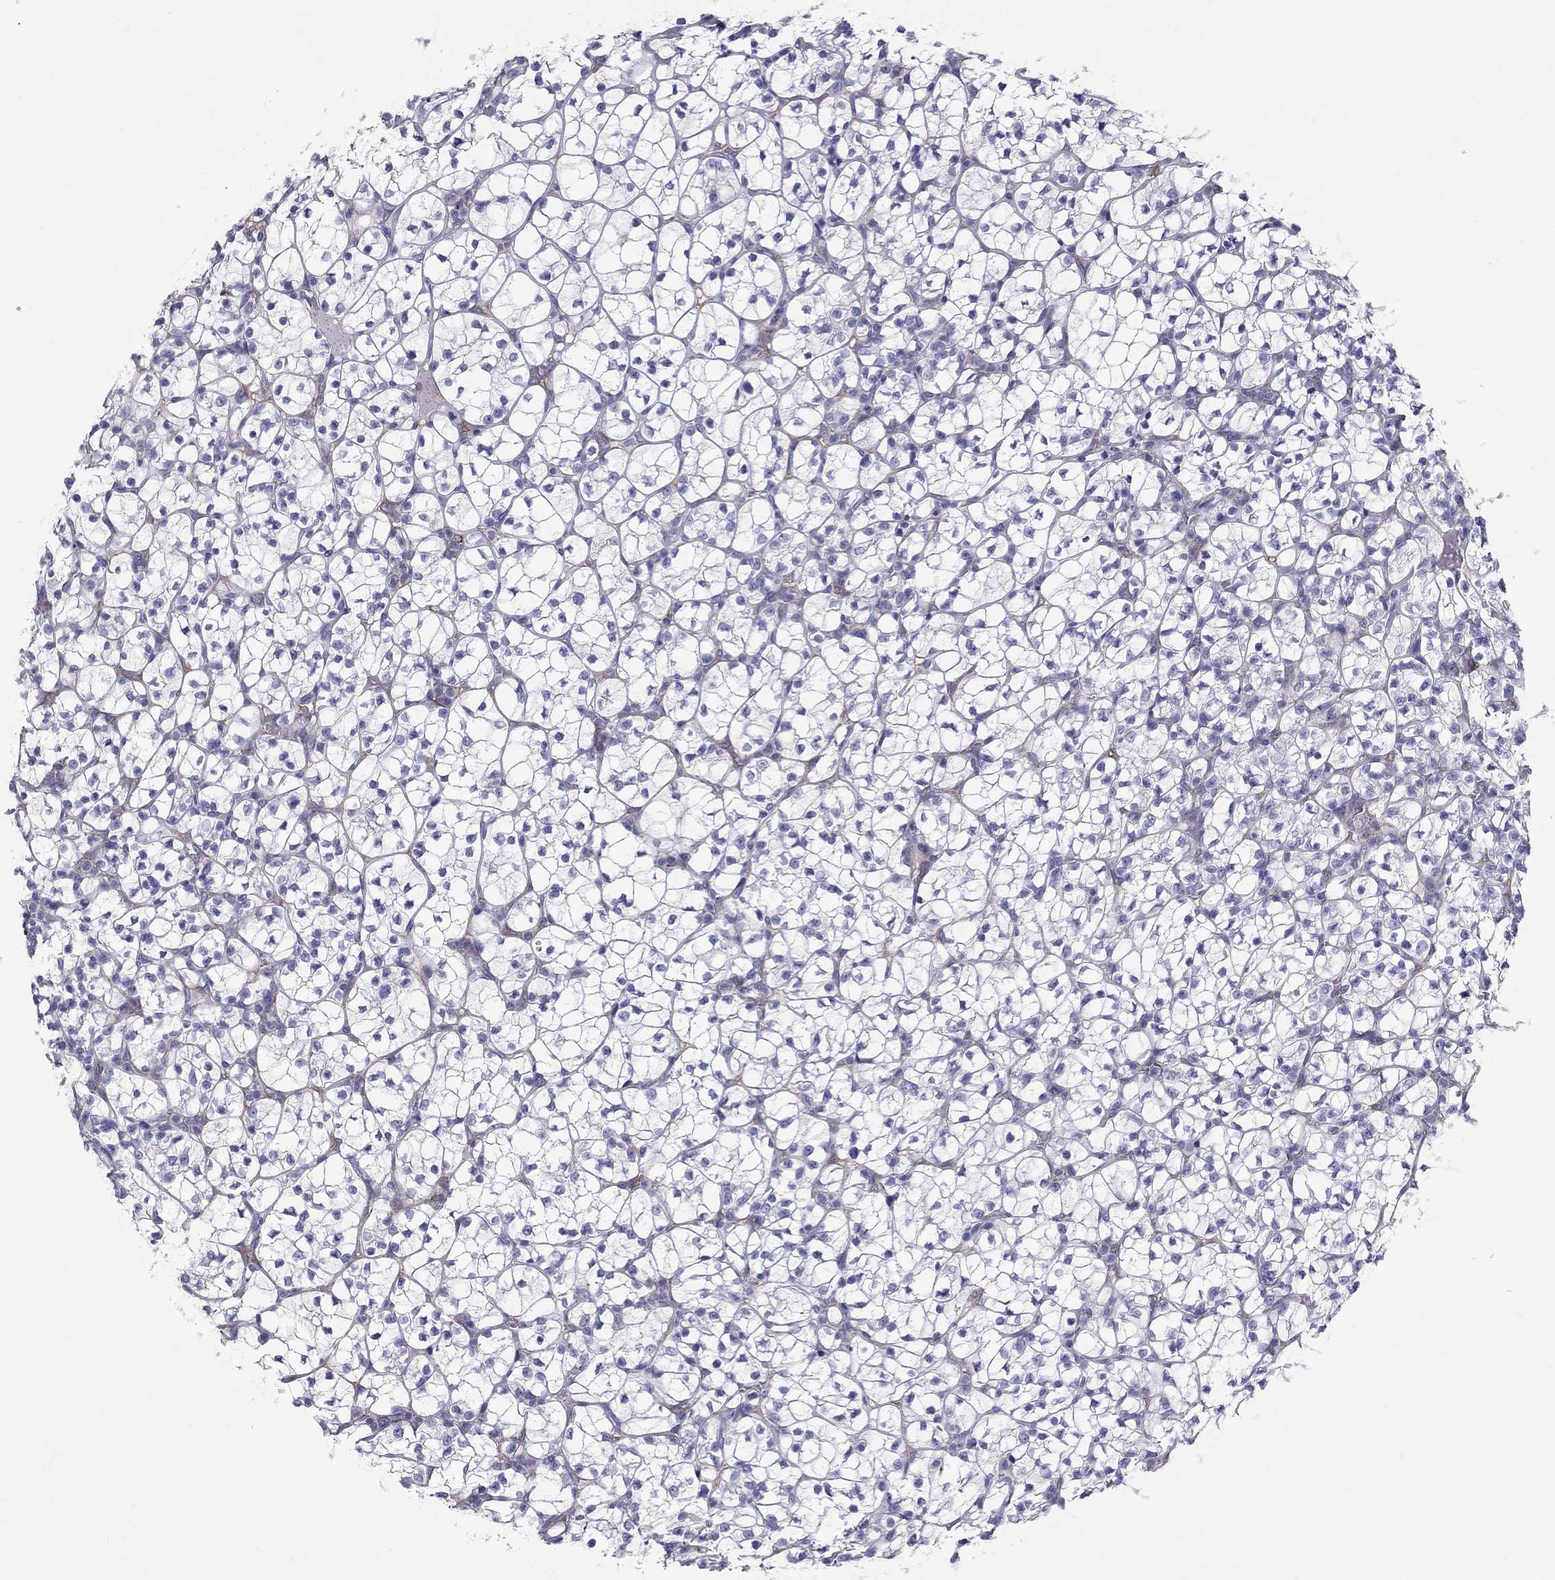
{"staining": {"intensity": "negative", "quantity": "none", "location": "none"}, "tissue": "renal cancer", "cell_type": "Tumor cells", "image_type": "cancer", "snomed": [{"axis": "morphology", "description": "Adenocarcinoma, NOS"}, {"axis": "topography", "description": "Kidney"}], "caption": "There is no significant positivity in tumor cells of renal cancer.", "gene": "FSCN3", "patient": {"sex": "female", "age": 89}}